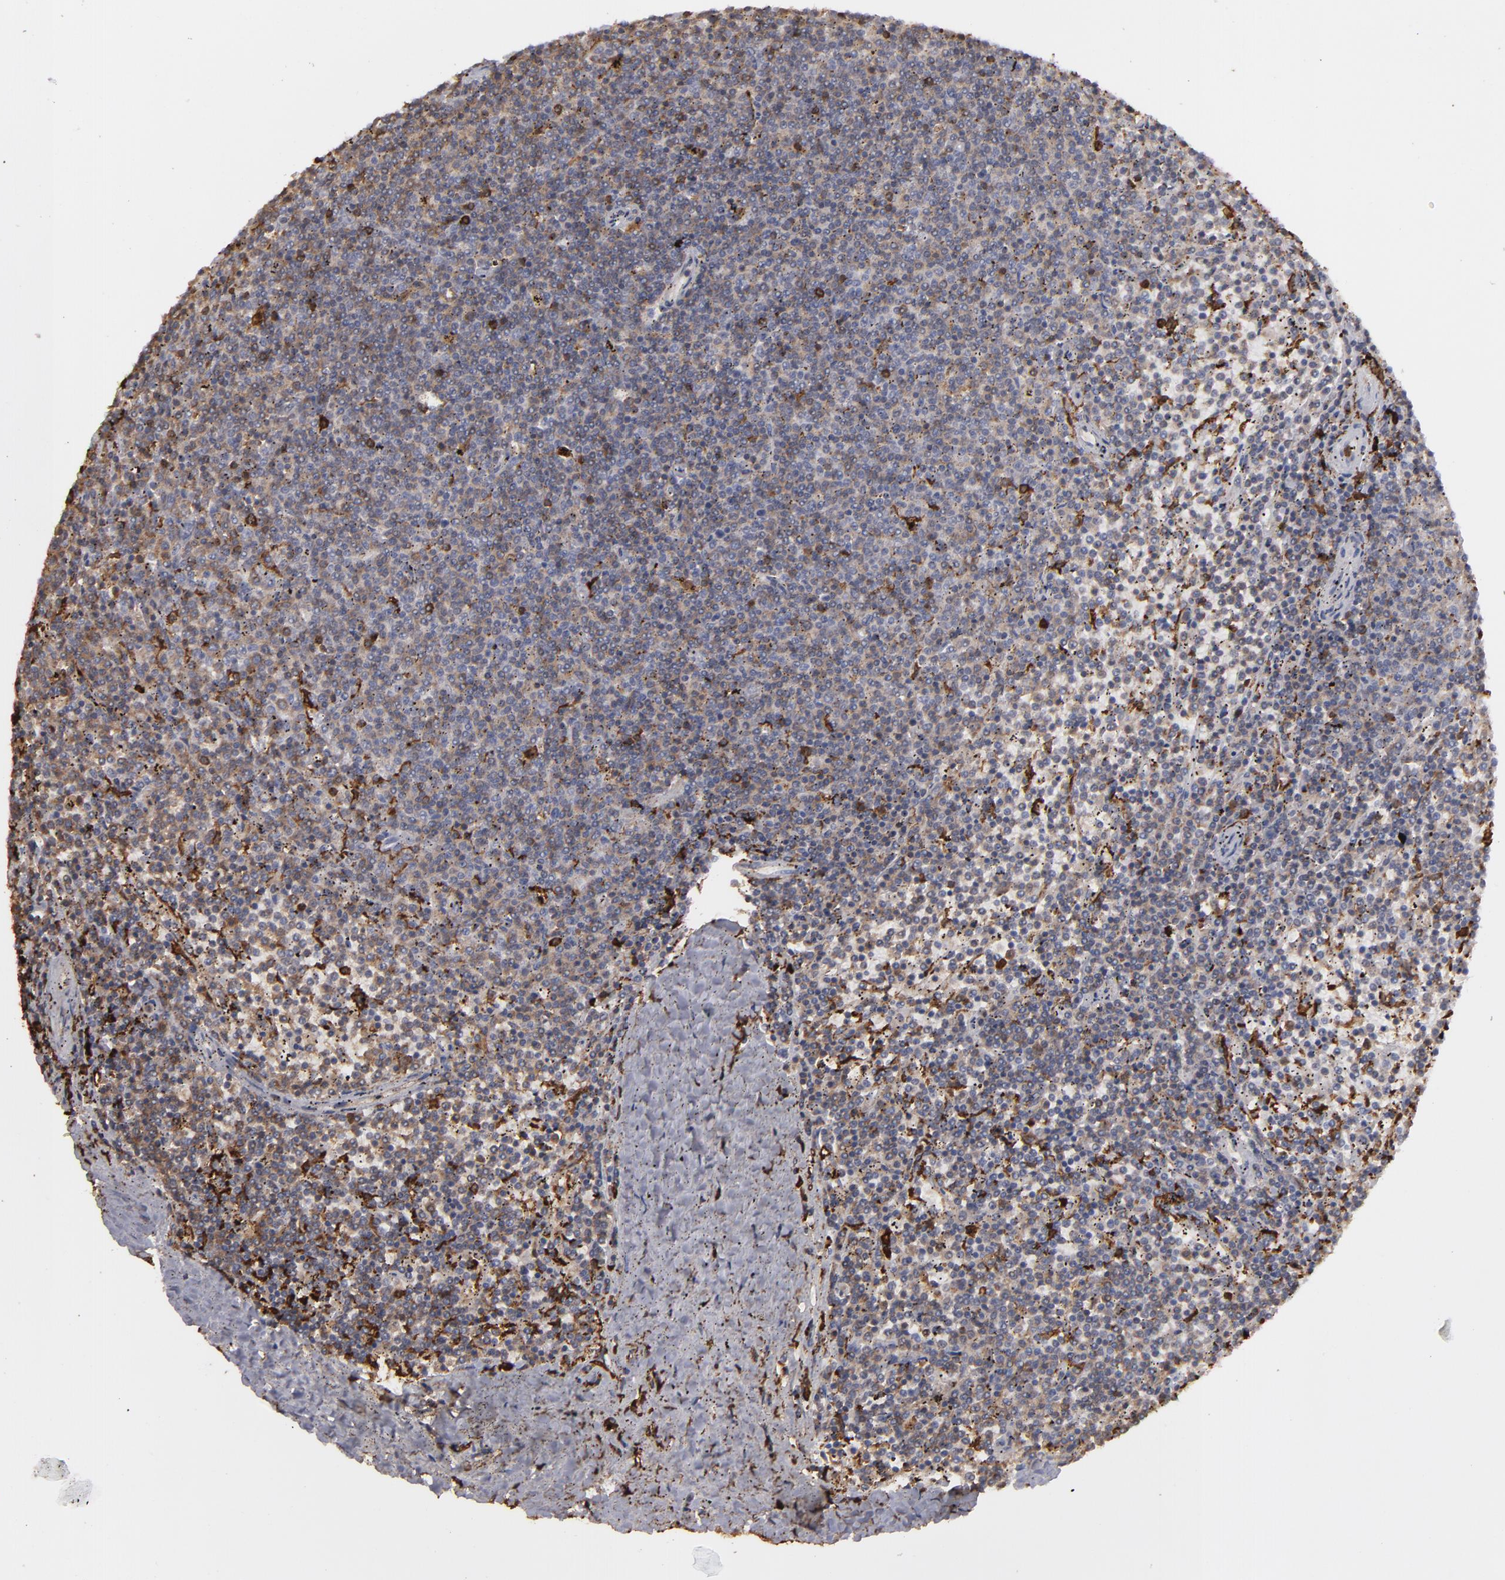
{"staining": {"intensity": "moderate", "quantity": ">75%", "location": "cytoplasmic/membranous"}, "tissue": "lymphoma", "cell_type": "Tumor cells", "image_type": "cancer", "snomed": [{"axis": "morphology", "description": "Malignant lymphoma, non-Hodgkin's type, Low grade"}, {"axis": "topography", "description": "Spleen"}], "caption": "Brown immunohistochemical staining in human lymphoma exhibits moderate cytoplasmic/membranous staining in about >75% of tumor cells. Nuclei are stained in blue.", "gene": "ODC1", "patient": {"sex": "female", "age": 50}}